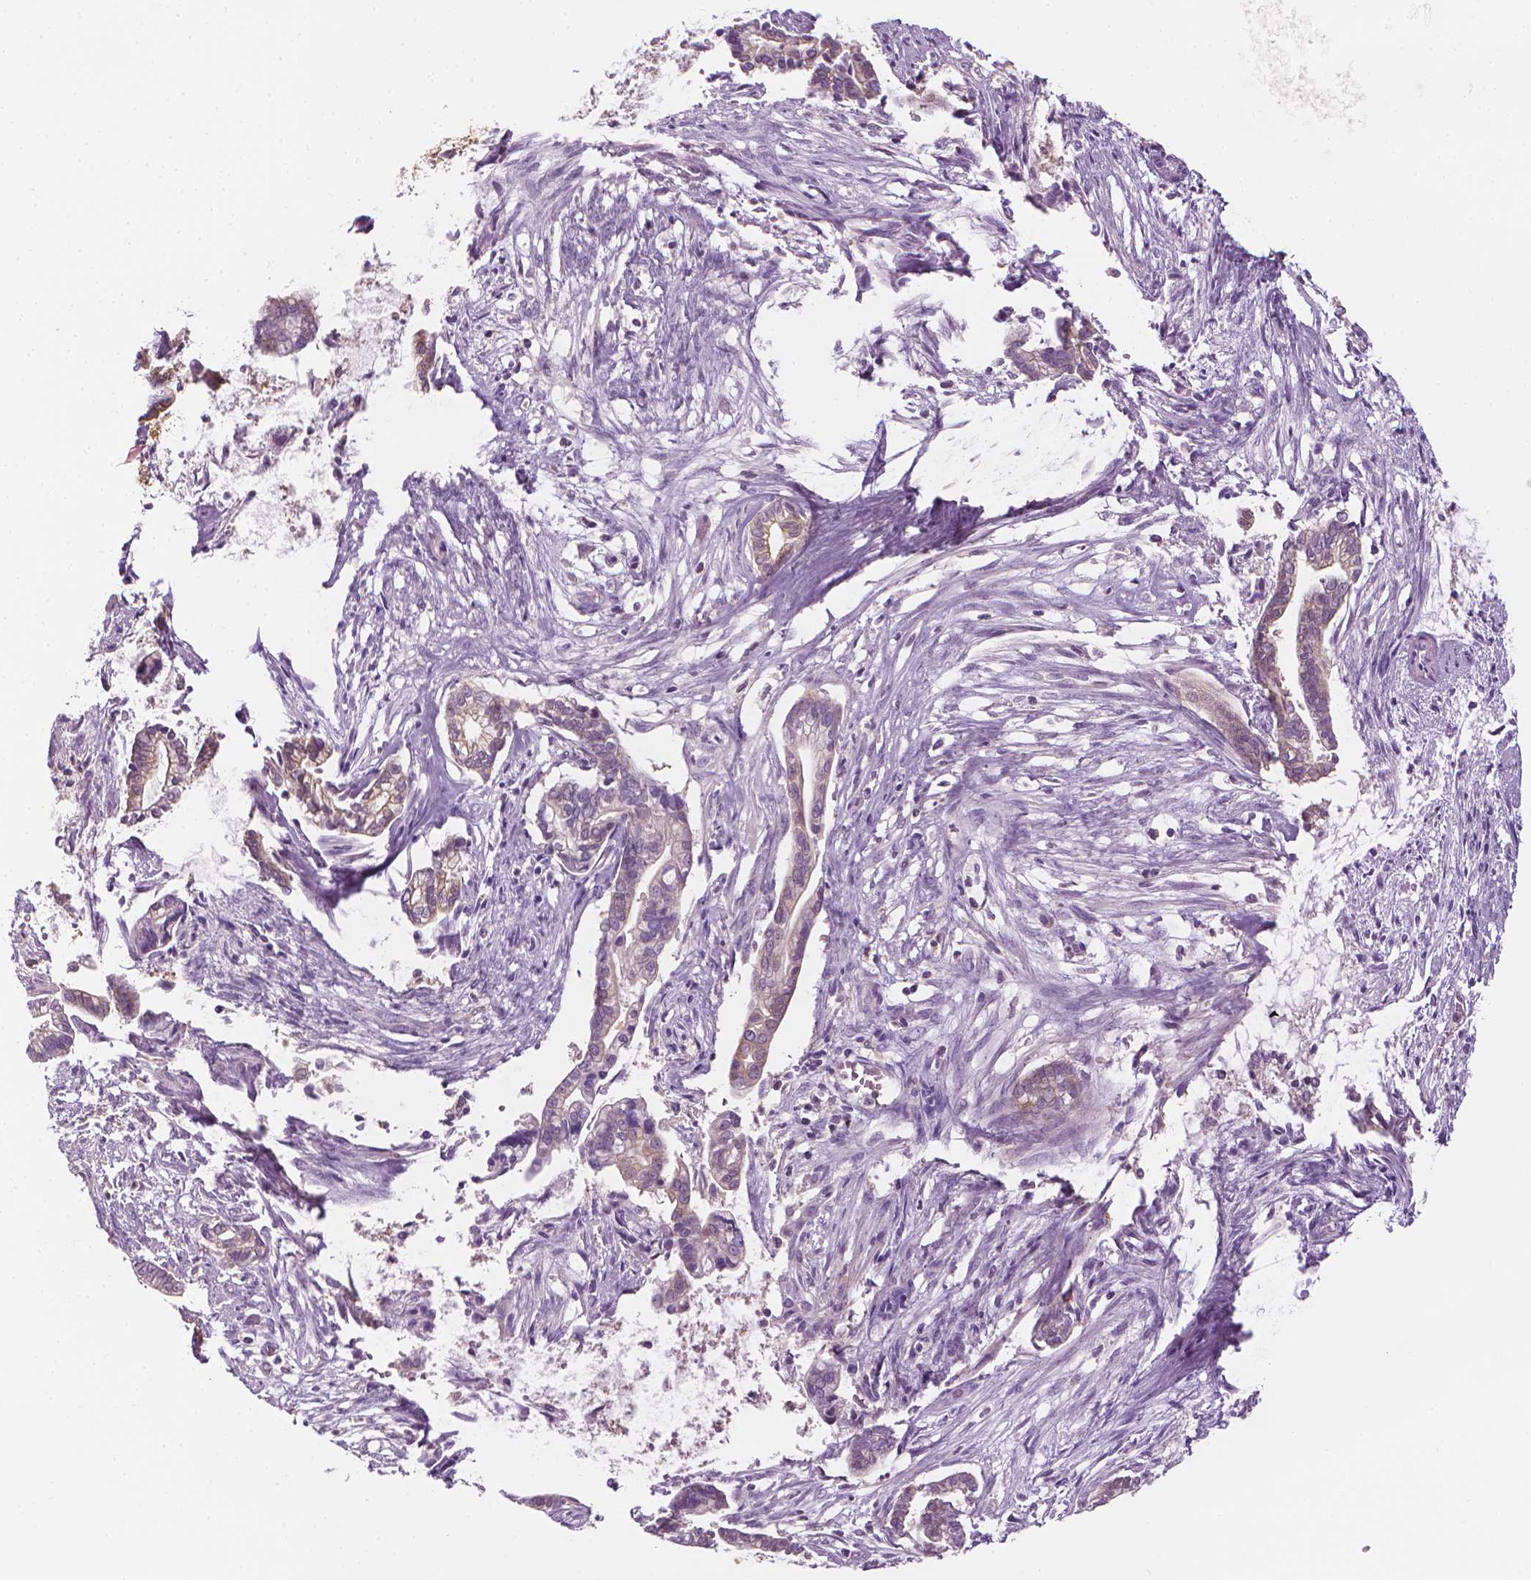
{"staining": {"intensity": "weak", "quantity": "<25%", "location": "cytoplasmic/membranous"}, "tissue": "cervical cancer", "cell_type": "Tumor cells", "image_type": "cancer", "snomed": [{"axis": "morphology", "description": "Adenocarcinoma, NOS"}, {"axis": "topography", "description": "Cervix"}], "caption": "Immunohistochemistry (IHC) image of cervical cancer stained for a protein (brown), which reveals no positivity in tumor cells.", "gene": "SHMT1", "patient": {"sex": "female", "age": 62}}